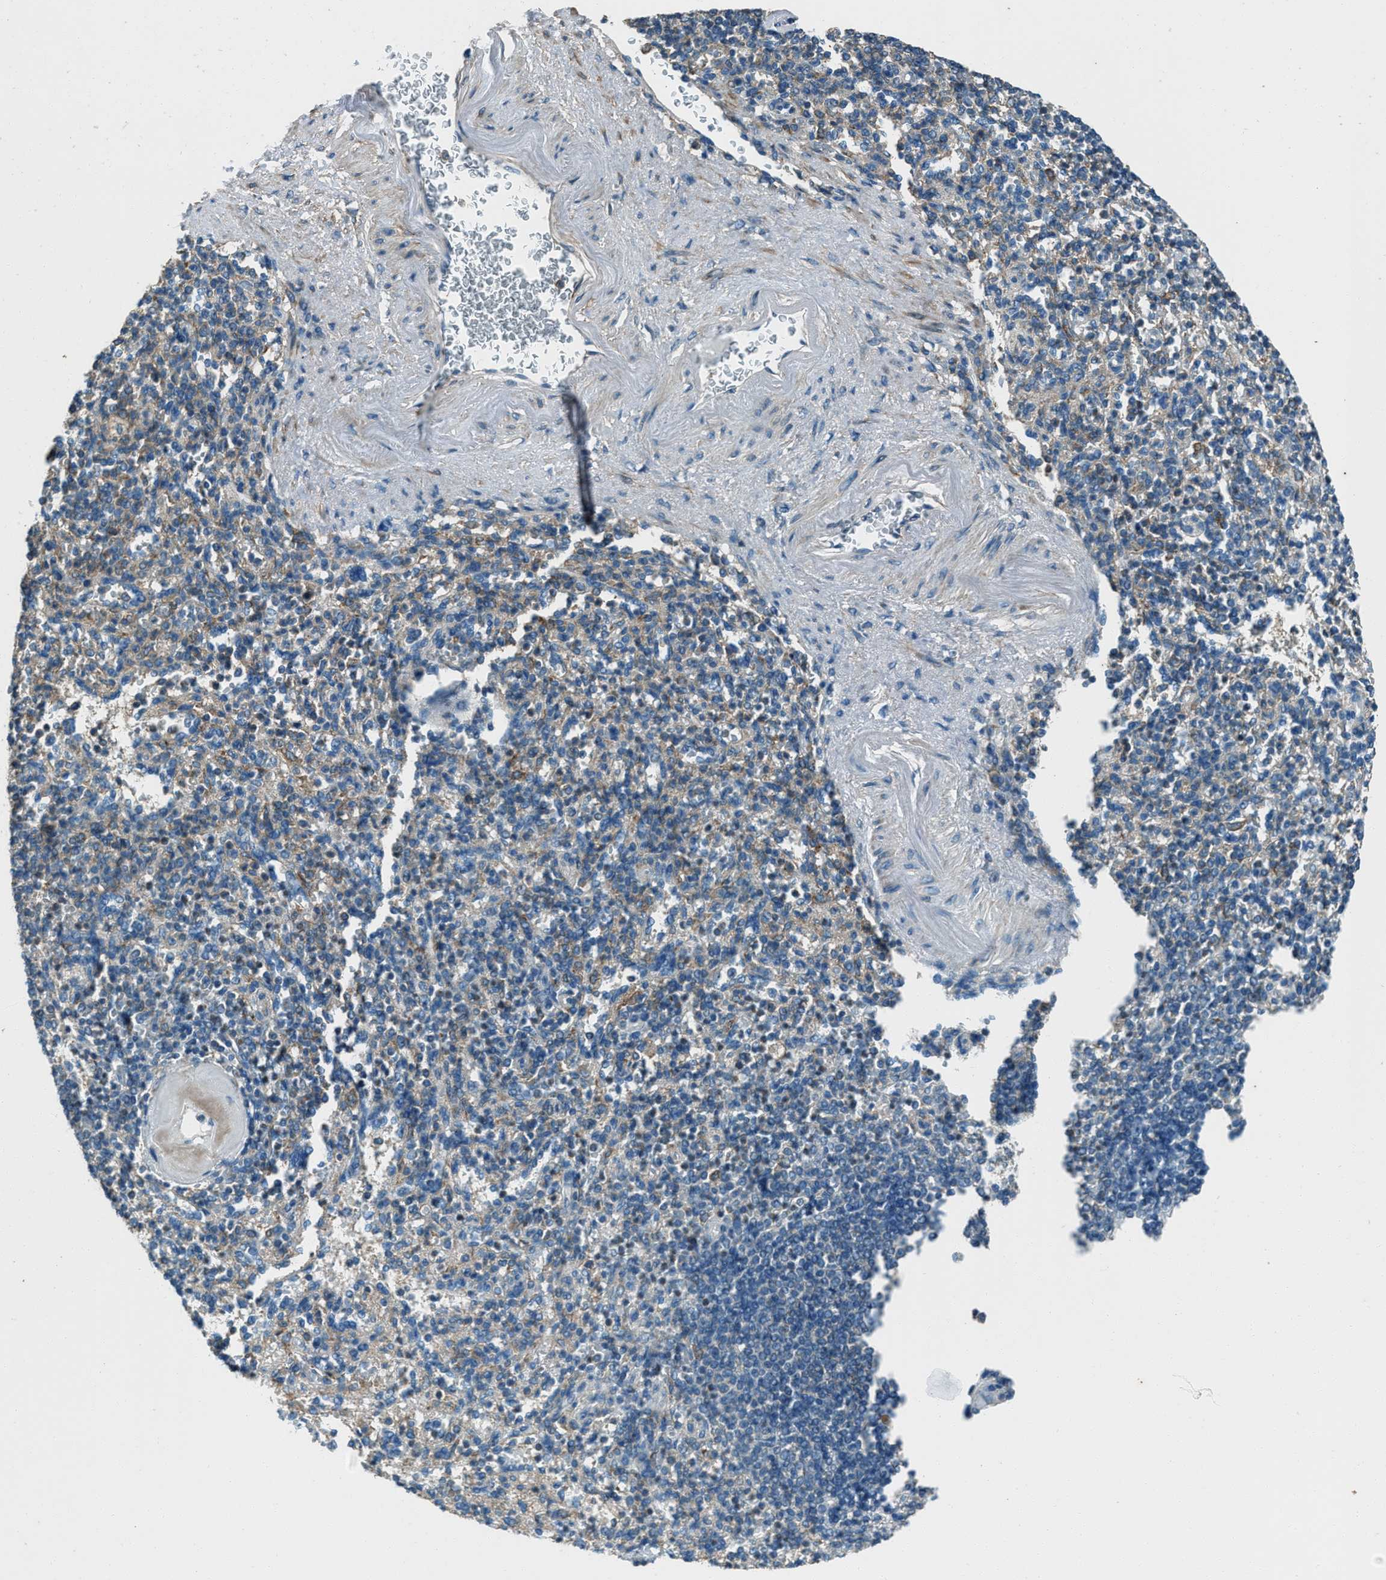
{"staining": {"intensity": "weak", "quantity": "25%-75%", "location": "cytoplasmic/membranous"}, "tissue": "spleen", "cell_type": "Cells in red pulp", "image_type": "normal", "snomed": [{"axis": "morphology", "description": "Normal tissue, NOS"}, {"axis": "topography", "description": "Spleen"}], "caption": "An IHC micrograph of unremarkable tissue is shown. Protein staining in brown highlights weak cytoplasmic/membranous positivity in spleen within cells in red pulp. The protein is stained brown, and the nuclei are stained in blue (DAB (3,3'-diaminobenzidine) IHC with brightfield microscopy, high magnification).", "gene": "SVIL", "patient": {"sex": "female", "age": 74}}